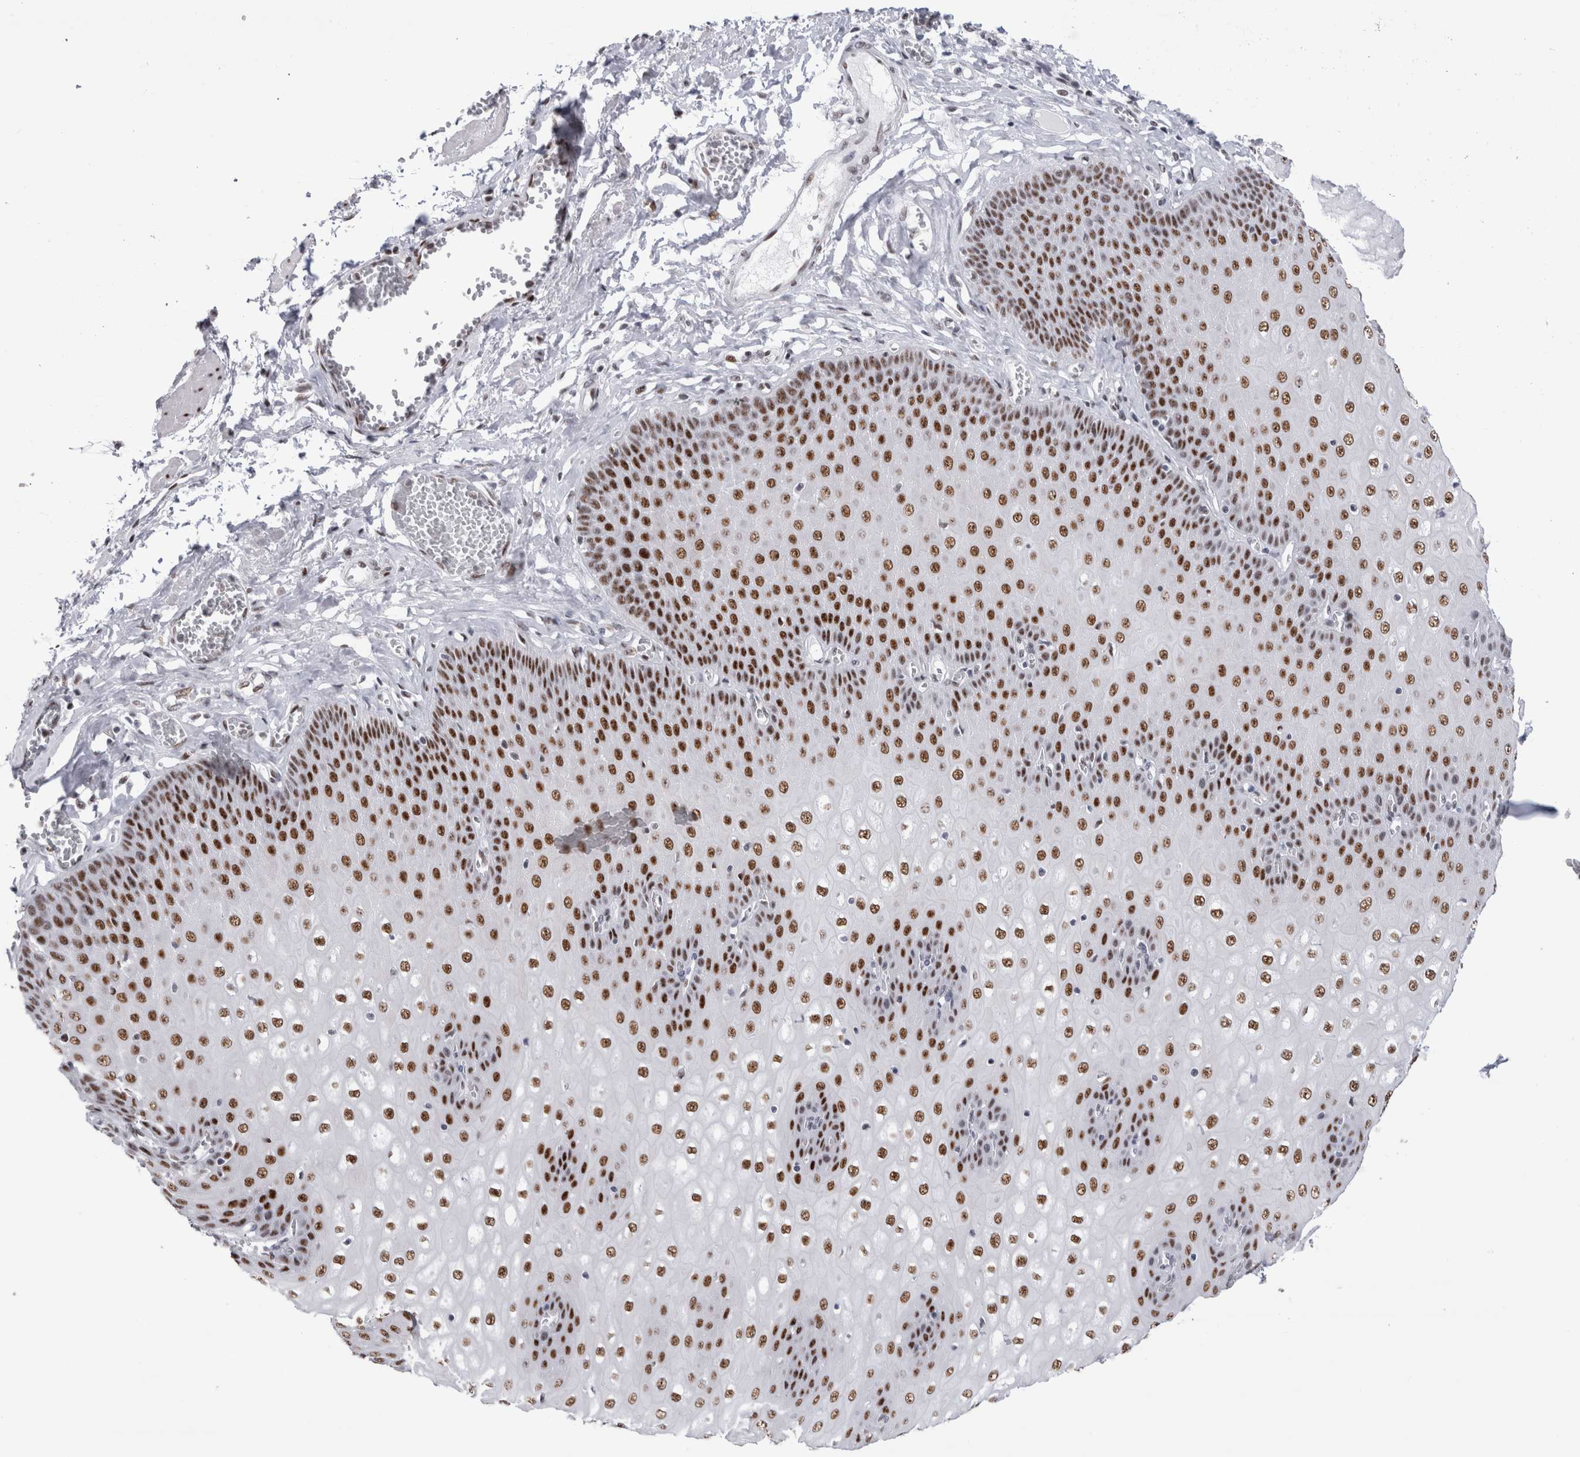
{"staining": {"intensity": "strong", "quantity": ">75%", "location": "nuclear"}, "tissue": "esophagus", "cell_type": "Squamous epithelial cells", "image_type": "normal", "snomed": [{"axis": "morphology", "description": "Normal tissue, NOS"}, {"axis": "topography", "description": "Esophagus"}], "caption": "A high-resolution photomicrograph shows IHC staining of unremarkable esophagus, which exhibits strong nuclear positivity in about >75% of squamous epithelial cells.", "gene": "RBM6", "patient": {"sex": "male", "age": 60}}